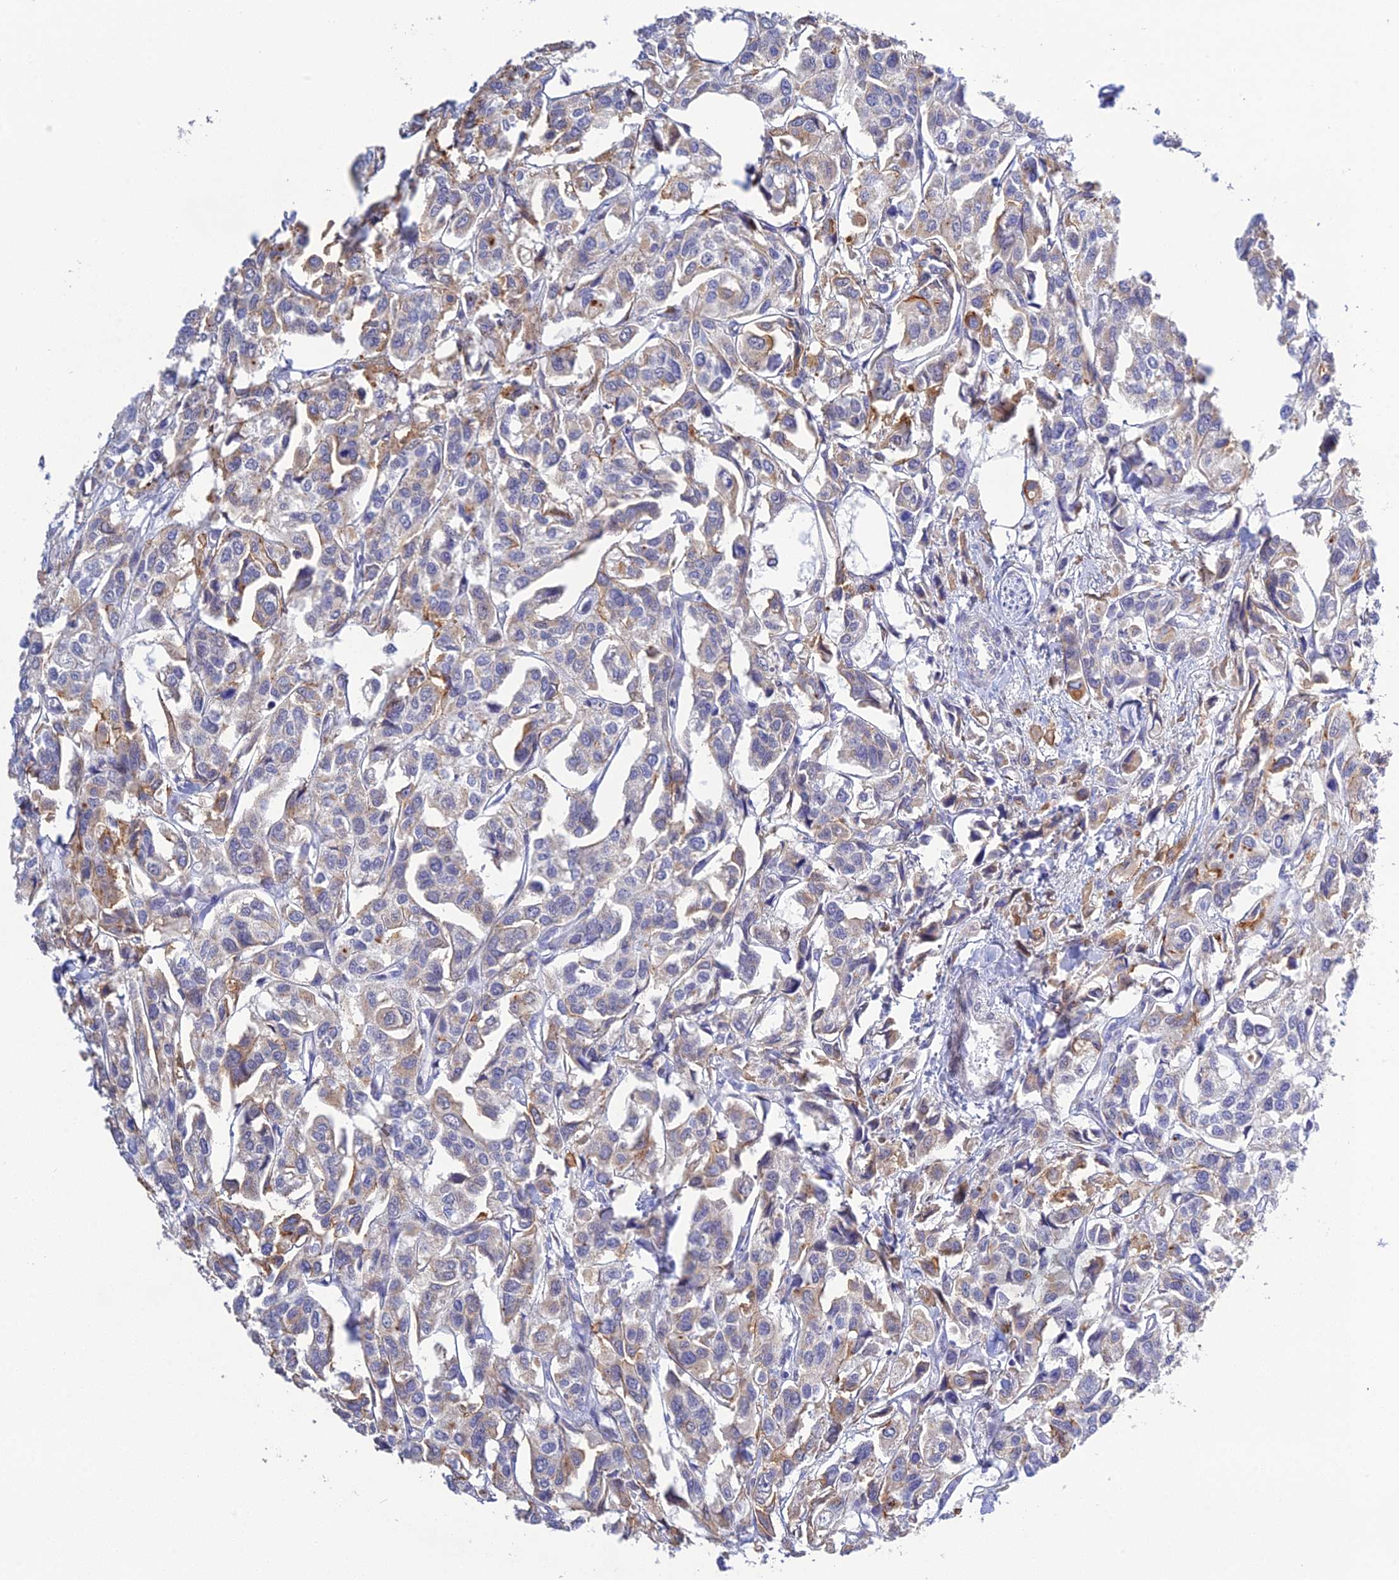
{"staining": {"intensity": "weak", "quantity": "<25%", "location": "cytoplasmic/membranous"}, "tissue": "urothelial cancer", "cell_type": "Tumor cells", "image_type": "cancer", "snomed": [{"axis": "morphology", "description": "Urothelial carcinoma, High grade"}, {"axis": "topography", "description": "Urinary bladder"}], "caption": "An immunohistochemistry histopathology image of urothelial cancer is shown. There is no staining in tumor cells of urothelial cancer.", "gene": "SNX17", "patient": {"sex": "male", "age": 67}}